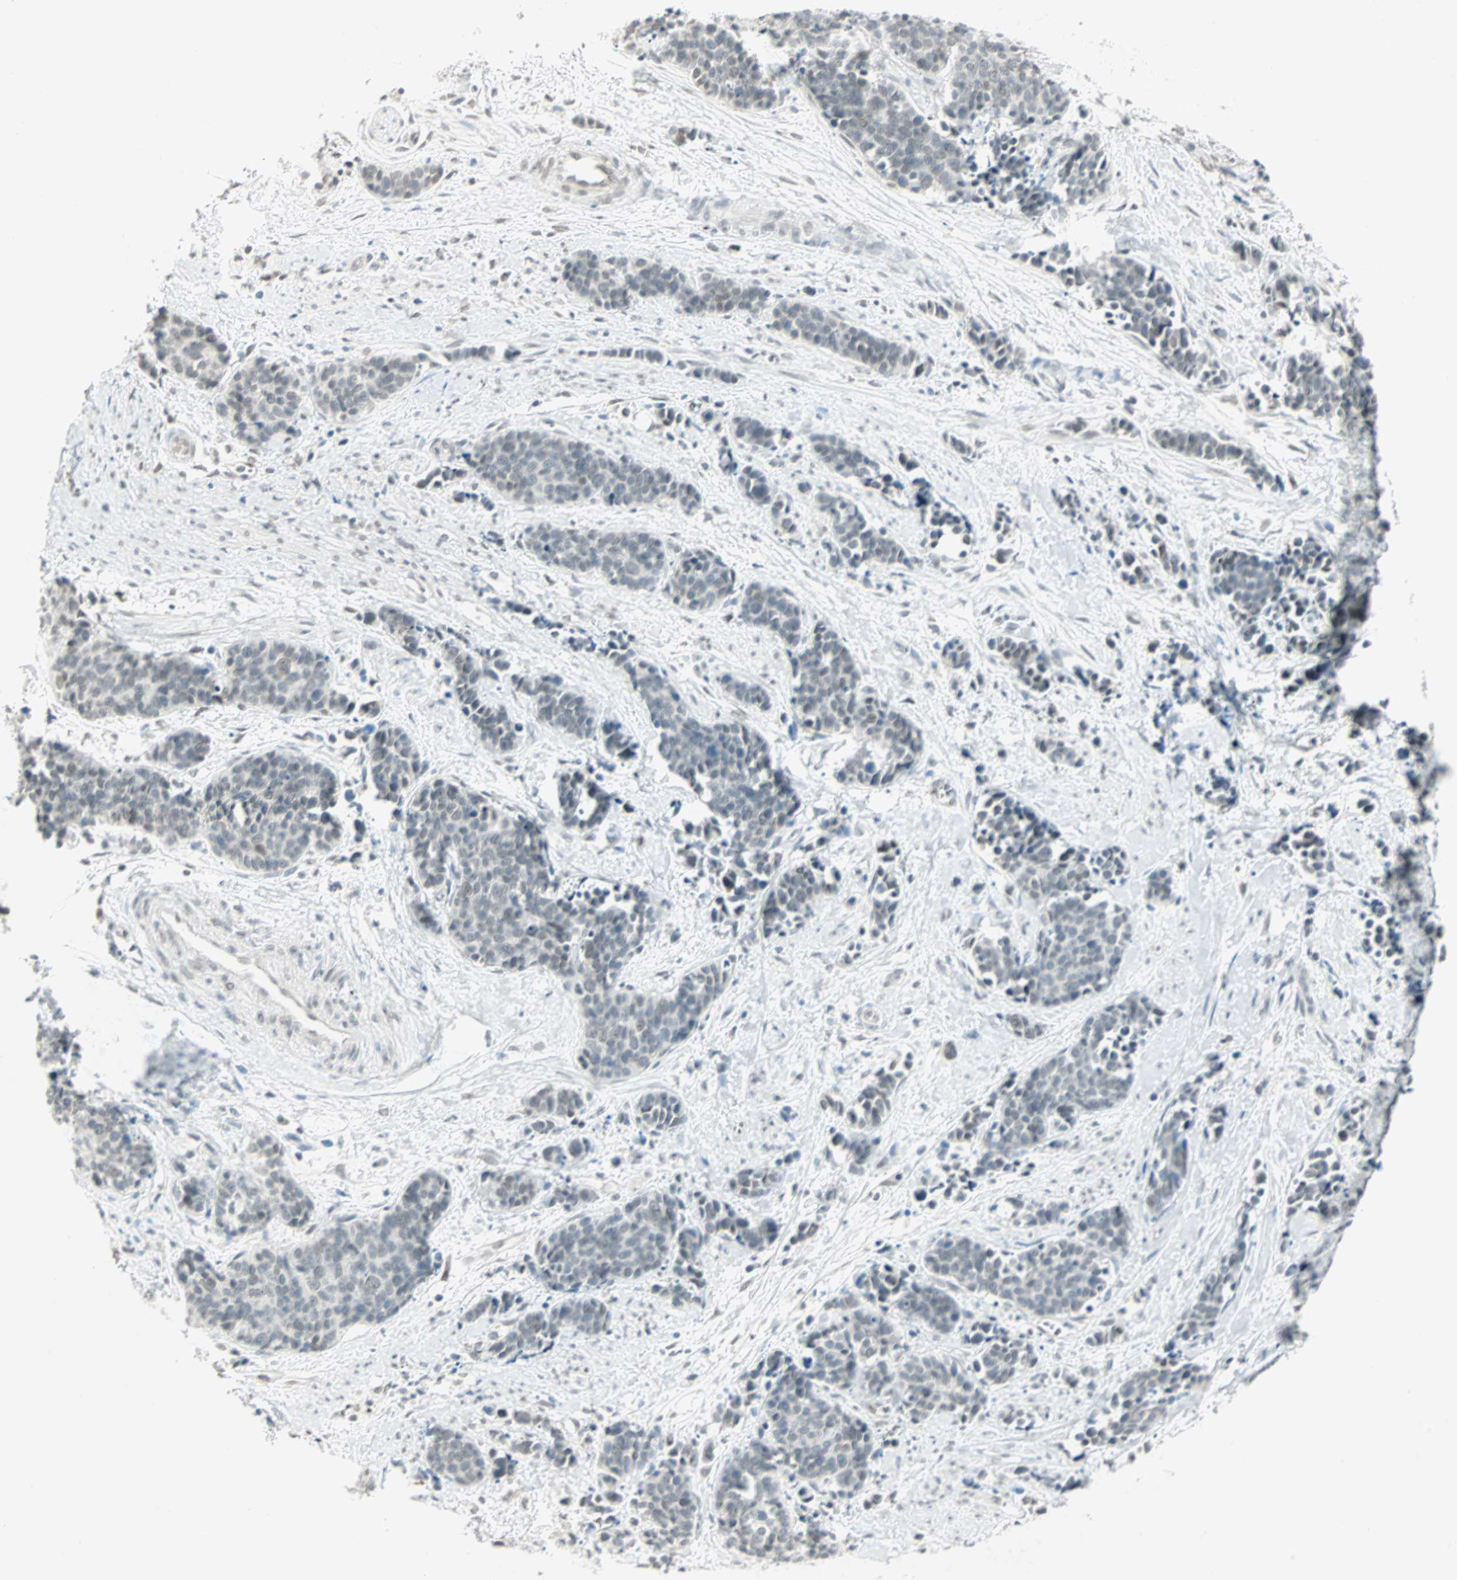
{"staining": {"intensity": "weak", "quantity": "<25%", "location": "nuclear"}, "tissue": "cervical cancer", "cell_type": "Tumor cells", "image_type": "cancer", "snomed": [{"axis": "morphology", "description": "Squamous cell carcinoma, NOS"}, {"axis": "topography", "description": "Cervix"}], "caption": "Protein analysis of cervical cancer reveals no significant staining in tumor cells.", "gene": "BCAN", "patient": {"sex": "female", "age": 35}}